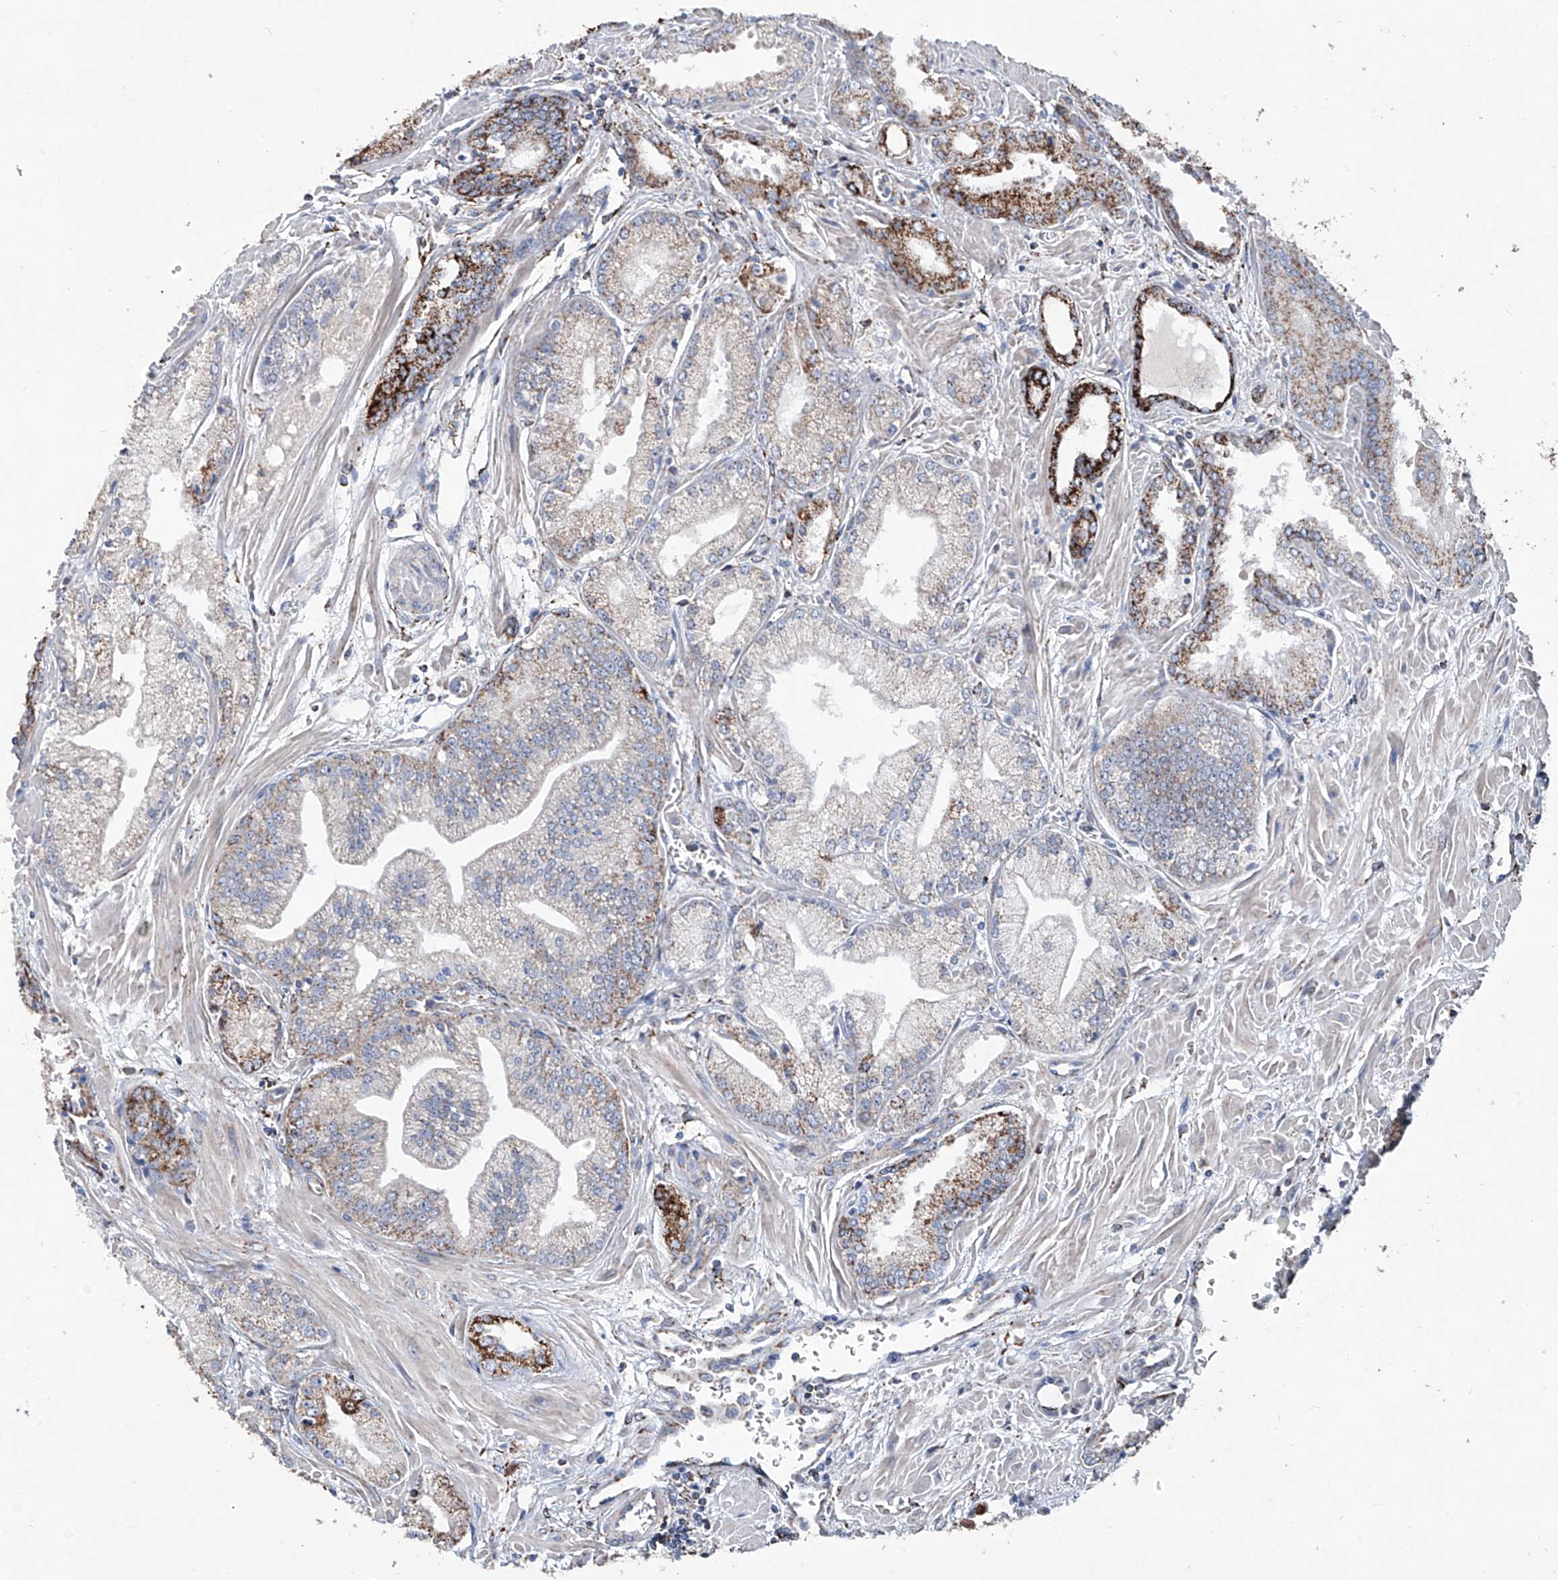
{"staining": {"intensity": "moderate", "quantity": ">75%", "location": "cytoplasmic/membranous"}, "tissue": "prostate cancer", "cell_type": "Tumor cells", "image_type": "cancer", "snomed": [{"axis": "morphology", "description": "Adenocarcinoma, Low grade"}, {"axis": "topography", "description": "Prostate"}], "caption": "Brown immunohistochemical staining in human prostate cancer (adenocarcinoma (low-grade)) demonstrates moderate cytoplasmic/membranous positivity in approximately >75% of tumor cells.", "gene": "NHS", "patient": {"sex": "male", "age": 67}}